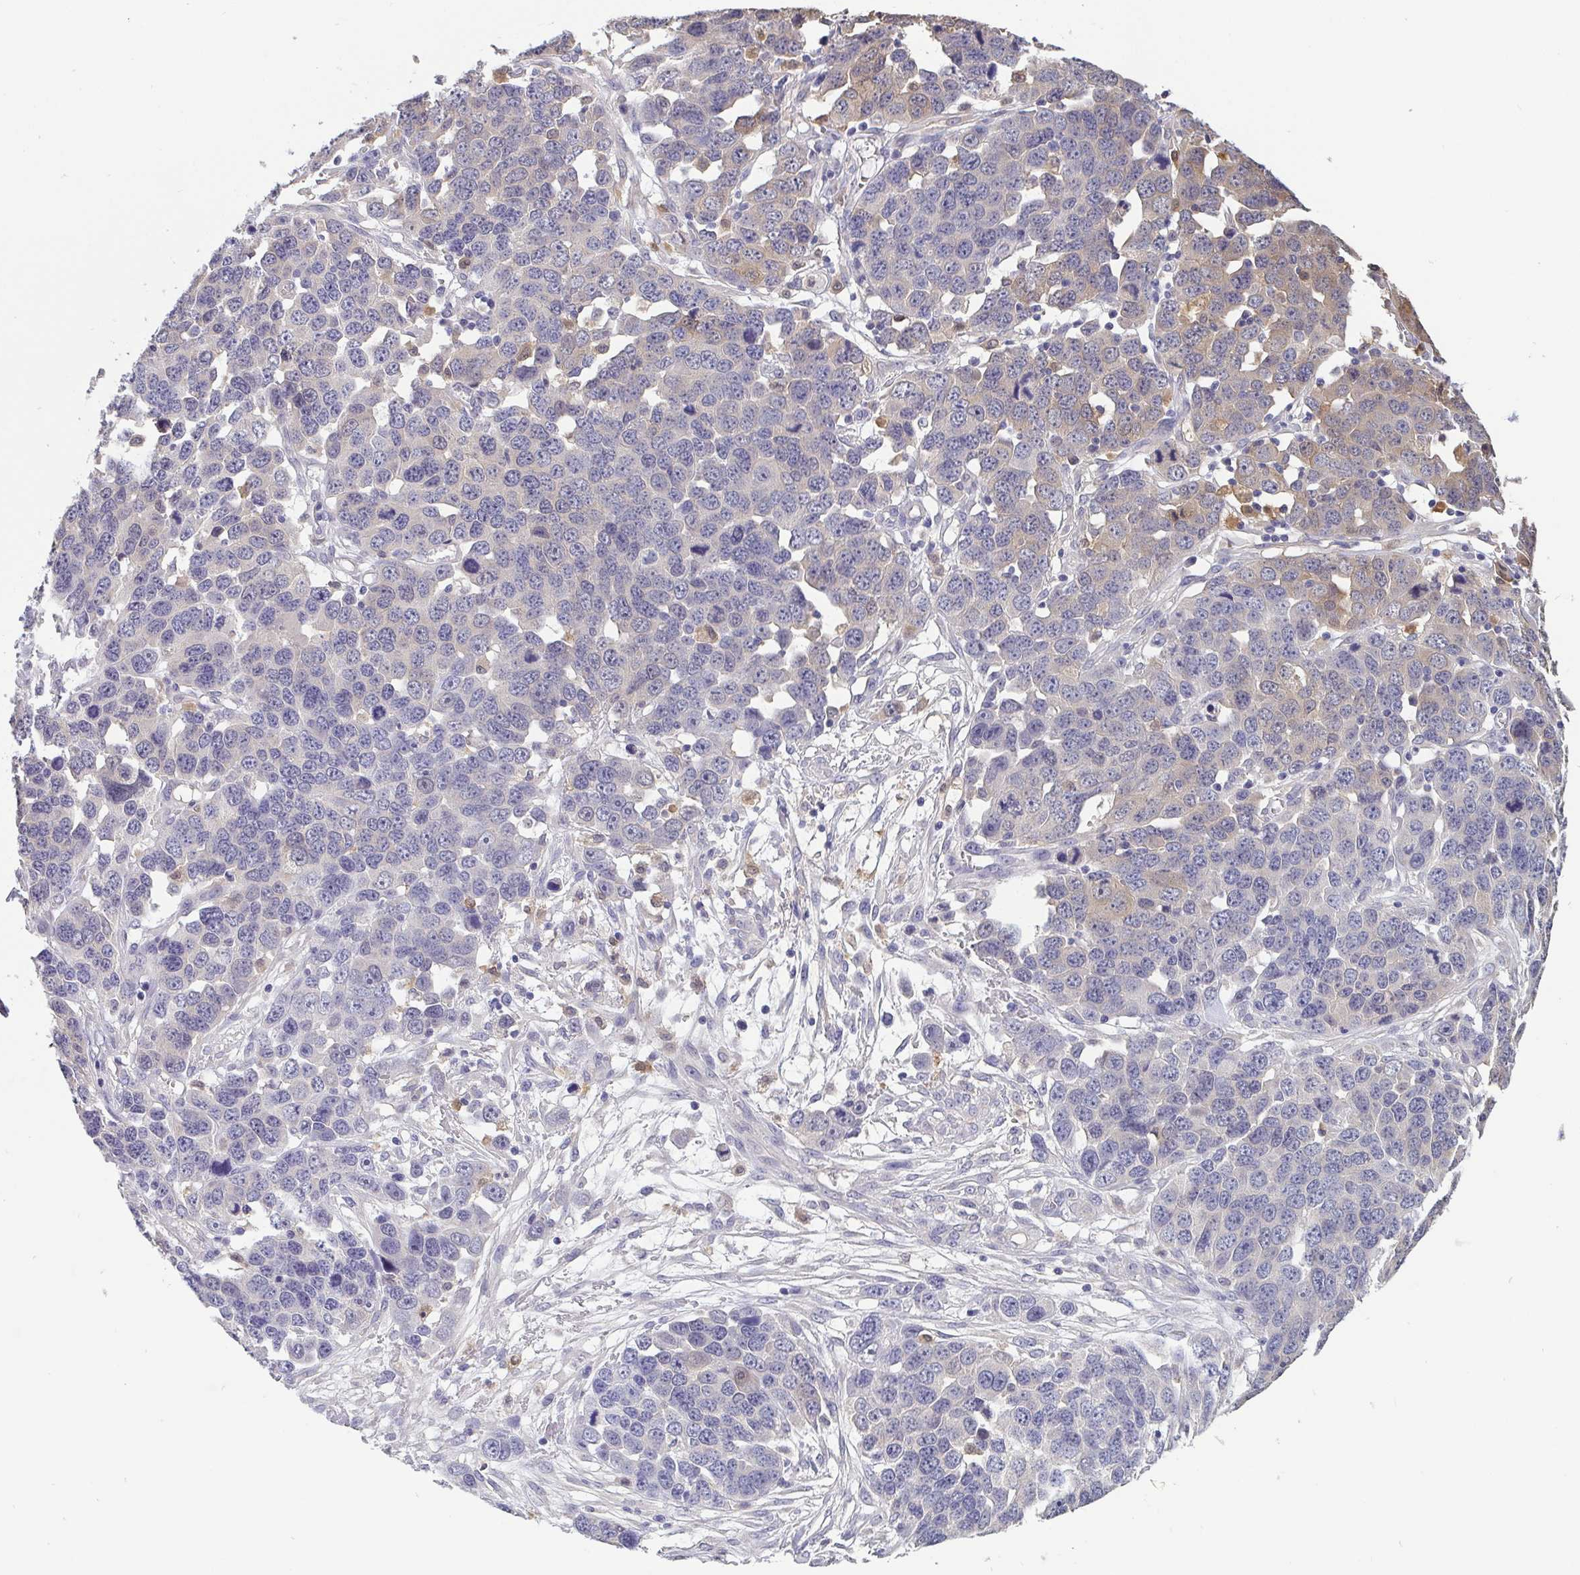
{"staining": {"intensity": "negative", "quantity": "none", "location": "none"}, "tissue": "ovarian cancer", "cell_type": "Tumor cells", "image_type": "cancer", "snomed": [{"axis": "morphology", "description": "Cystadenocarcinoma, serous, NOS"}, {"axis": "topography", "description": "Ovary"}], "caption": "Protein analysis of ovarian cancer reveals no significant positivity in tumor cells. The staining was performed using DAB (3,3'-diaminobenzidine) to visualize the protein expression in brown, while the nuclei were stained in blue with hematoxylin (Magnification: 20x).", "gene": "IDH1", "patient": {"sex": "female", "age": 76}}